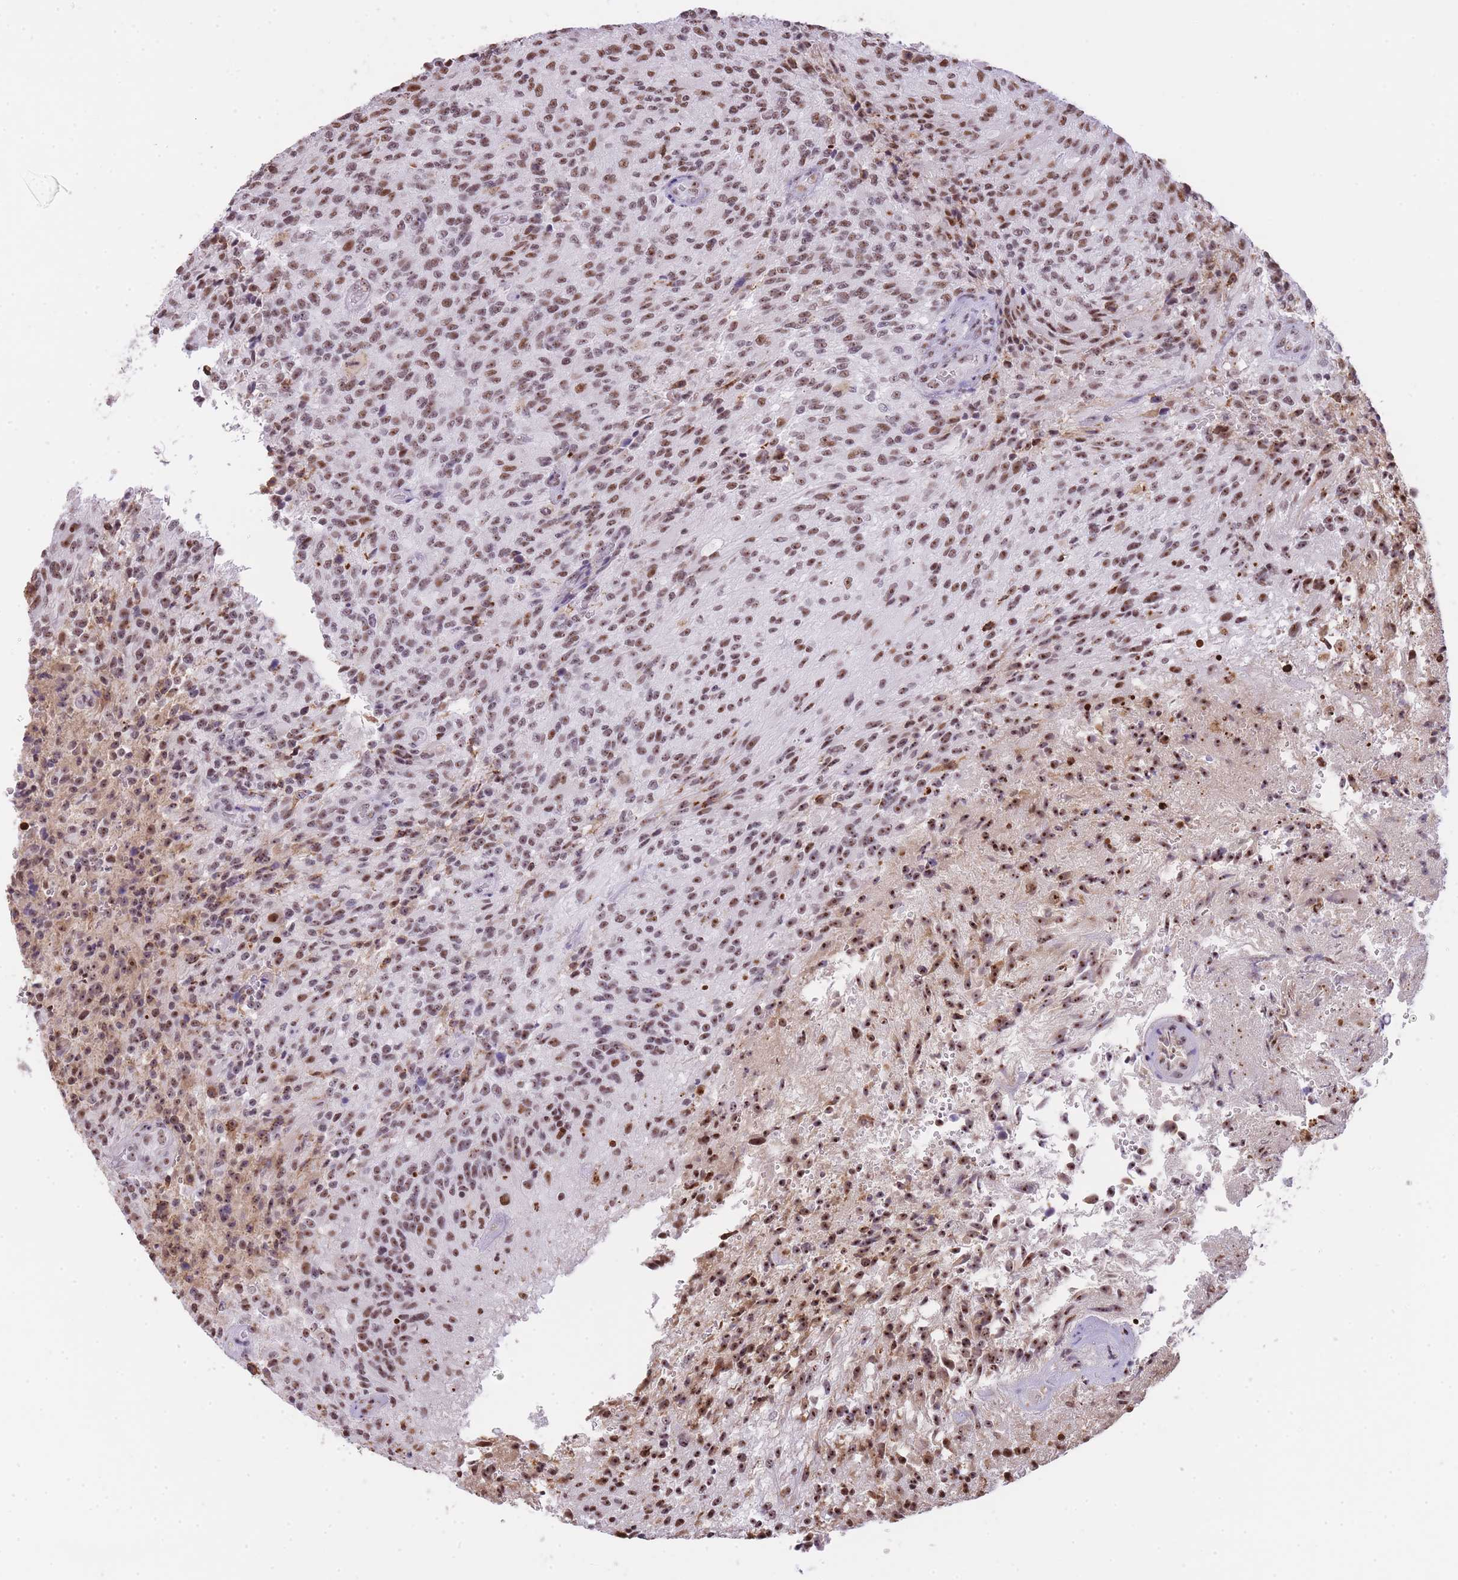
{"staining": {"intensity": "moderate", "quantity": ">75%", "location": "nuclear"}, "tissue": "glioma", "cell_type": "Tumor cells", "image_type": "cancer", "snomed": [{"axis": "morphology", "description": "Normal tissue, NOS"}, {"axis": "morphology", "description": "Glioma, malignant, High grade"}, {"axis": "topography", "description": "Cerebral cortex"}], "caption": "The micrograph reveals a brown stain indicating the presence of a protein in the nuclear of tumor cells in glioma.", "gene": "EVC2", "patient": {"sex": "male", "age": 56}}